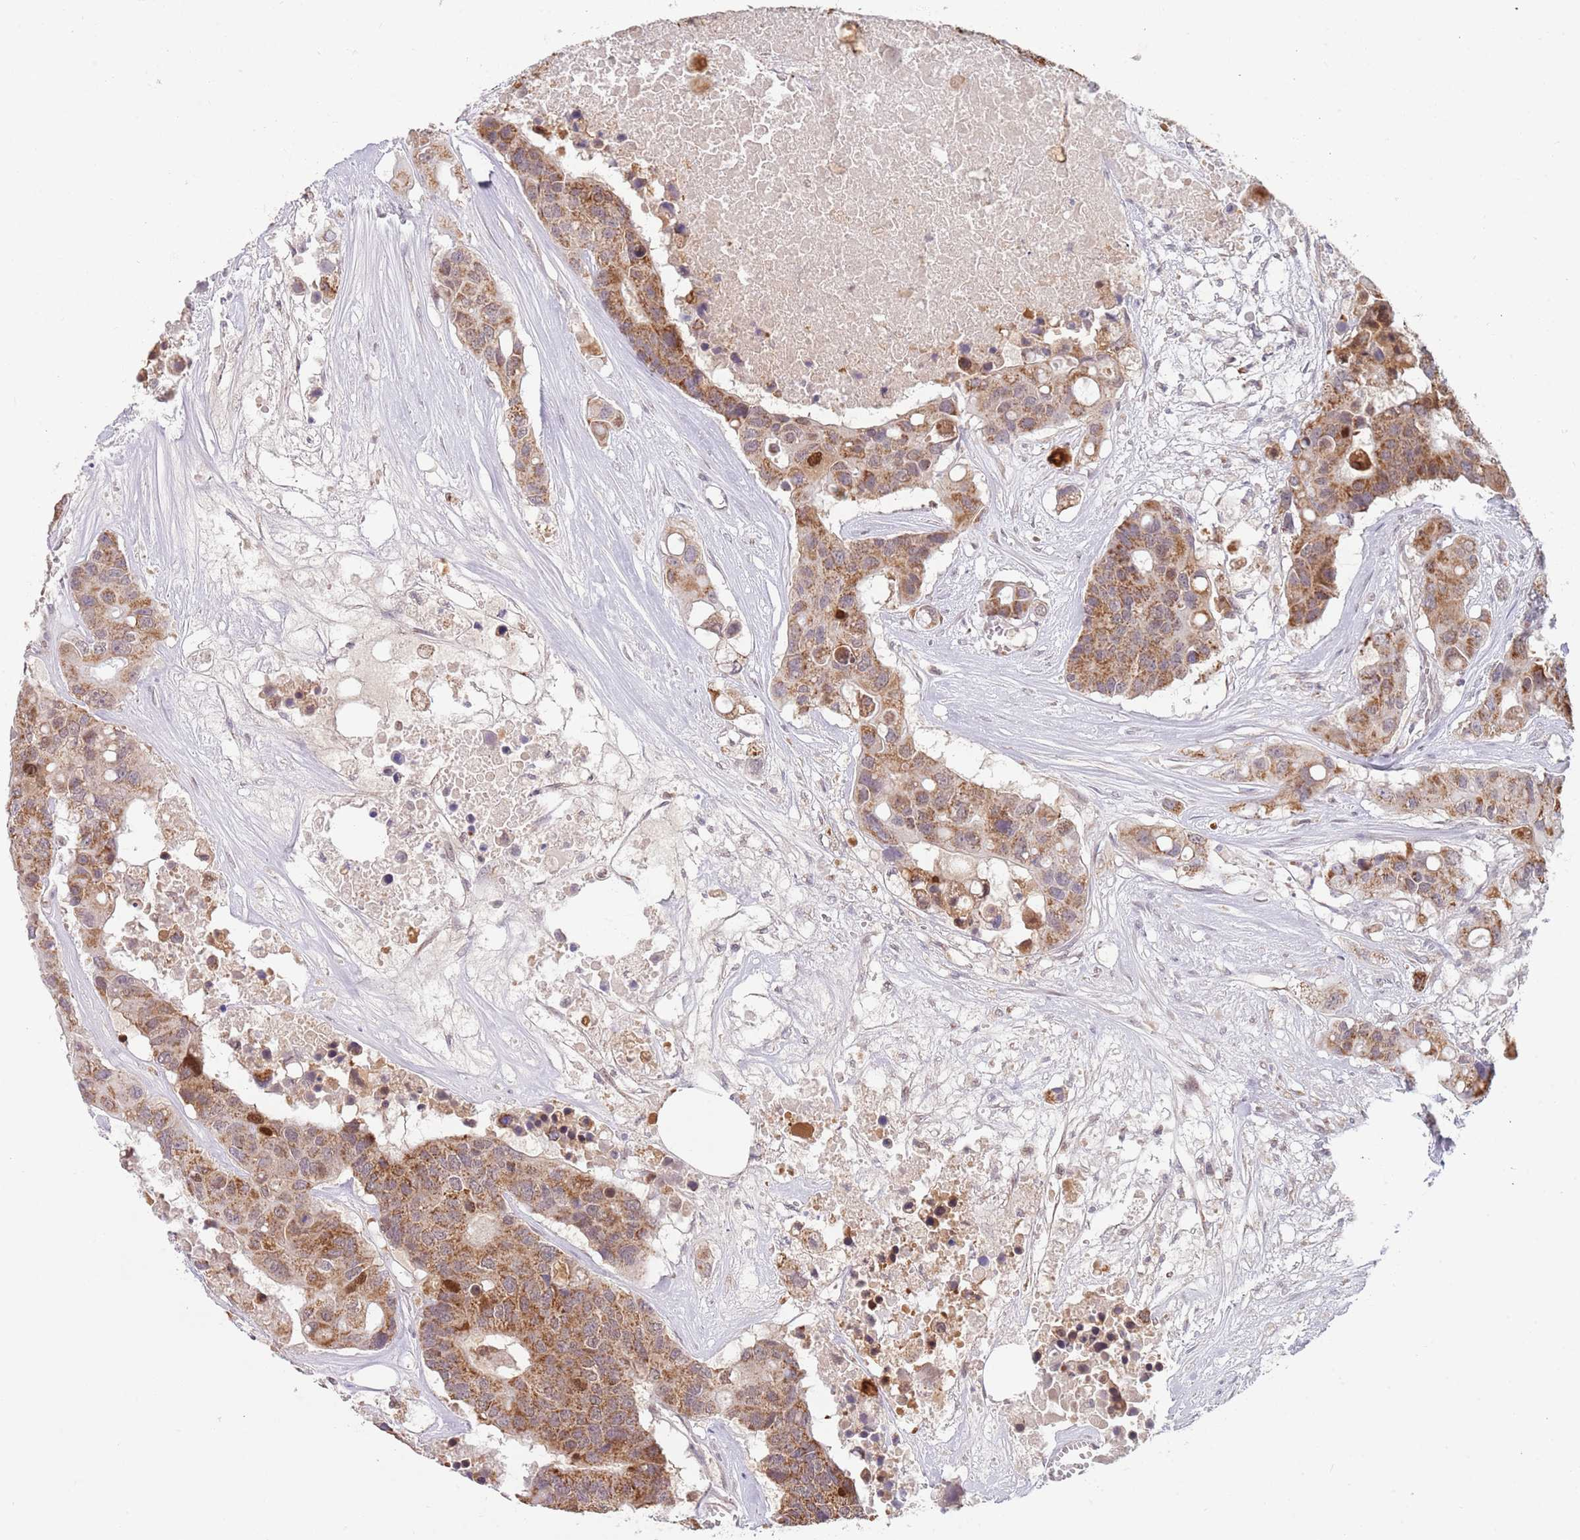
{"staining": {"intensity": "moderate", "quantity": ">75%", "location": "cytoplasmic/membranous"}, "tissue": "colorectal cancer", "cell_type": "Tumor cells", "image_type": "cancer", "snomed": [{"axis": "morphology", "description": "Adenocarcinoma, NOS"}, {"axis": "topography", "description": "Colon"}], "caption": "Immunohistochemistry (IHC) staining of colorectal adenocarcinoma, which demonstrates medium levels of moderate cytoplasmic/membranous expression in about >75% of tumor cells indicating moderate cytoplasmic/membranous protein staining. The staining was performed using DAB (3,3'-diaminobenzidine) (brown) for protein detection and nuclei were counterstained in hematoxylin (blue).", "gene": "TIMM13", "patient": {"sex": "male", "age": 77}}